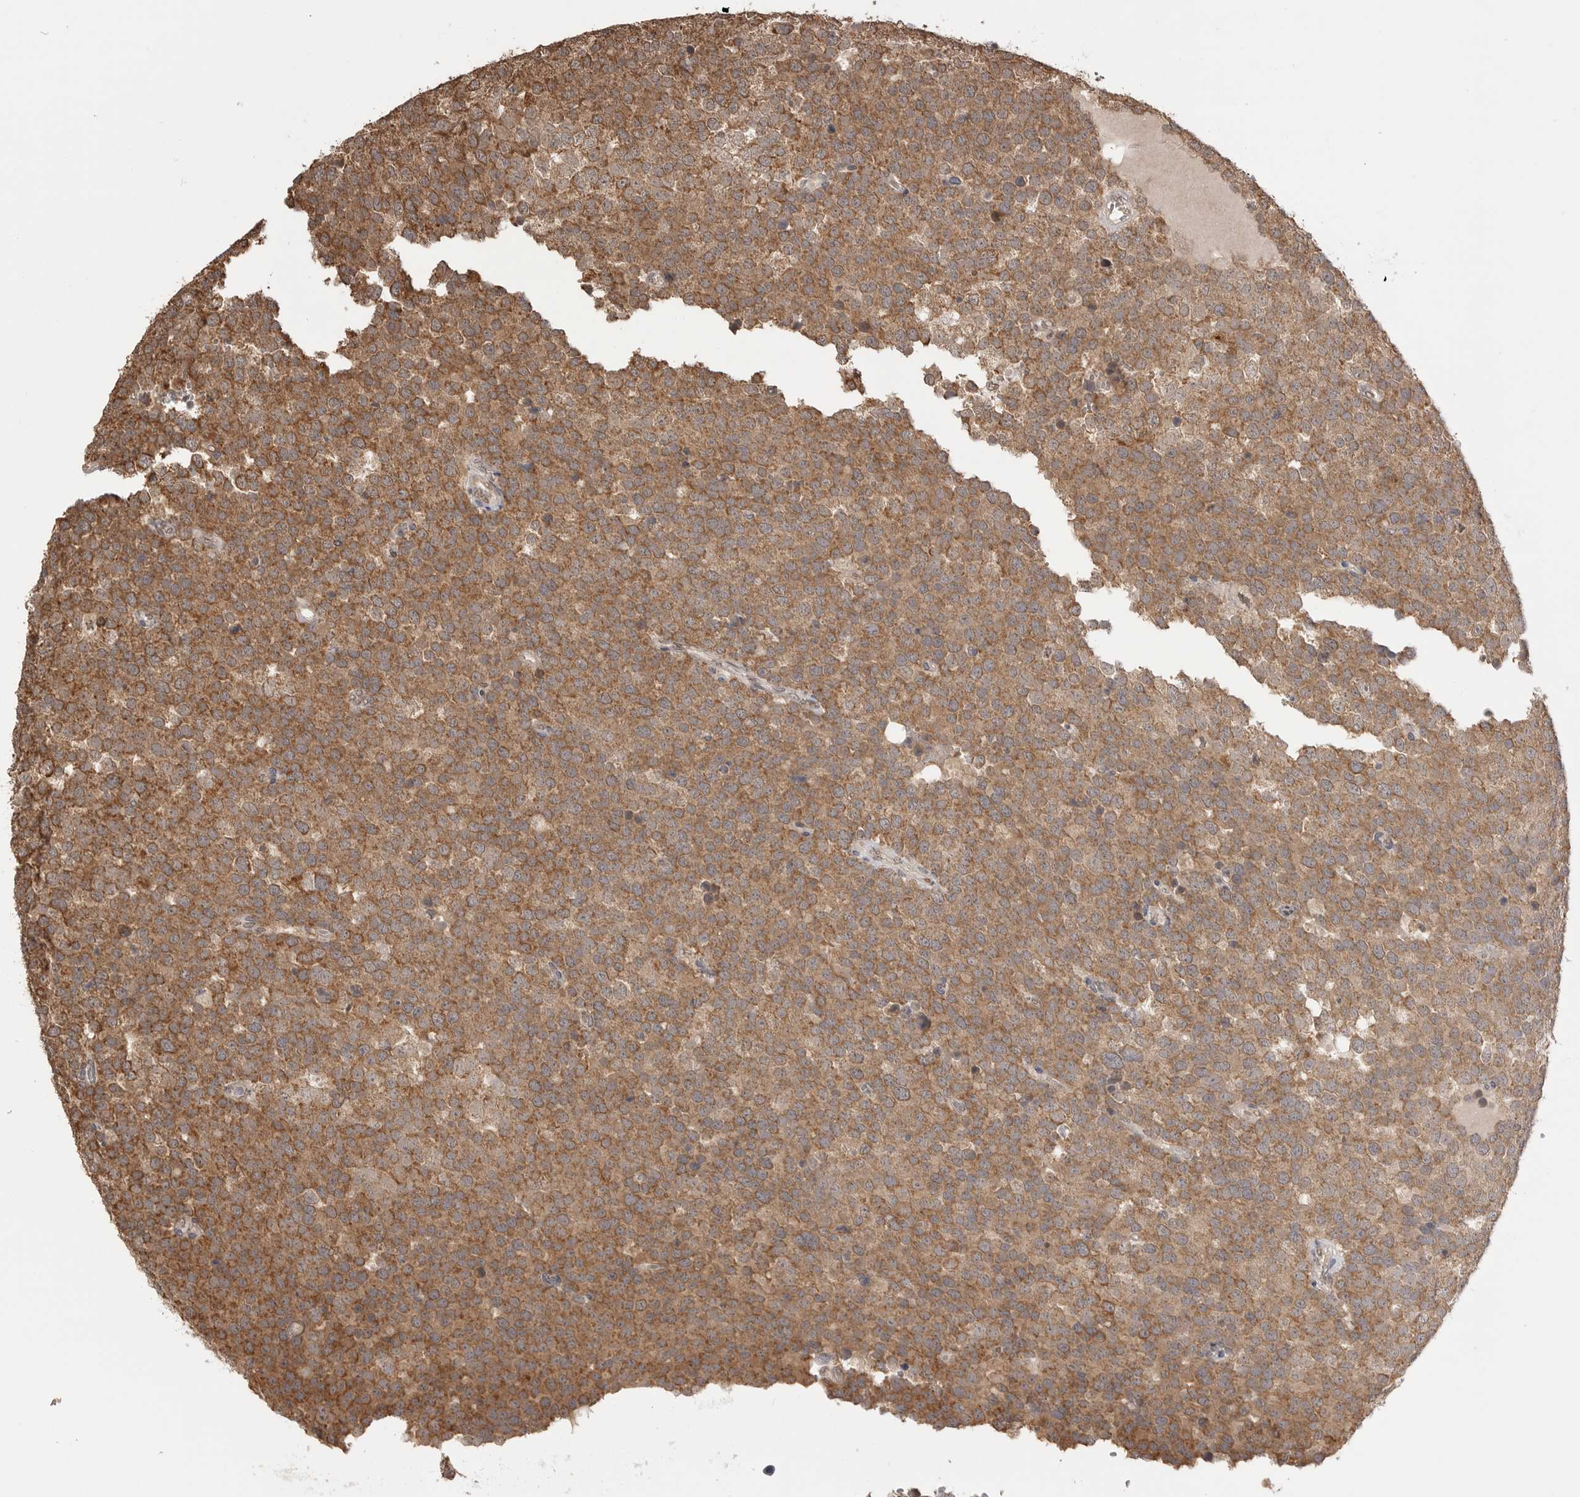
{"staining": {"intensity": "moderate", "quantity": ">75%", "location": "cytoplasmic/membranous"}, "tissue": "testis cancer", "cell_type": "Tumor cells", "image_type": "cancer", "snomed": [{"axis": "morphology", "description": "Seminoma, NOS"}, {"axis": "topography", "description": "Testis"}], "caption": "Seminoma (testis) stained with IHC reveals moderate cytoplasmic/membranous positivity in about >75% of tumor cells.", "gene": "ASPSCR1", "patient": {"sex": "male", "age": 71}}